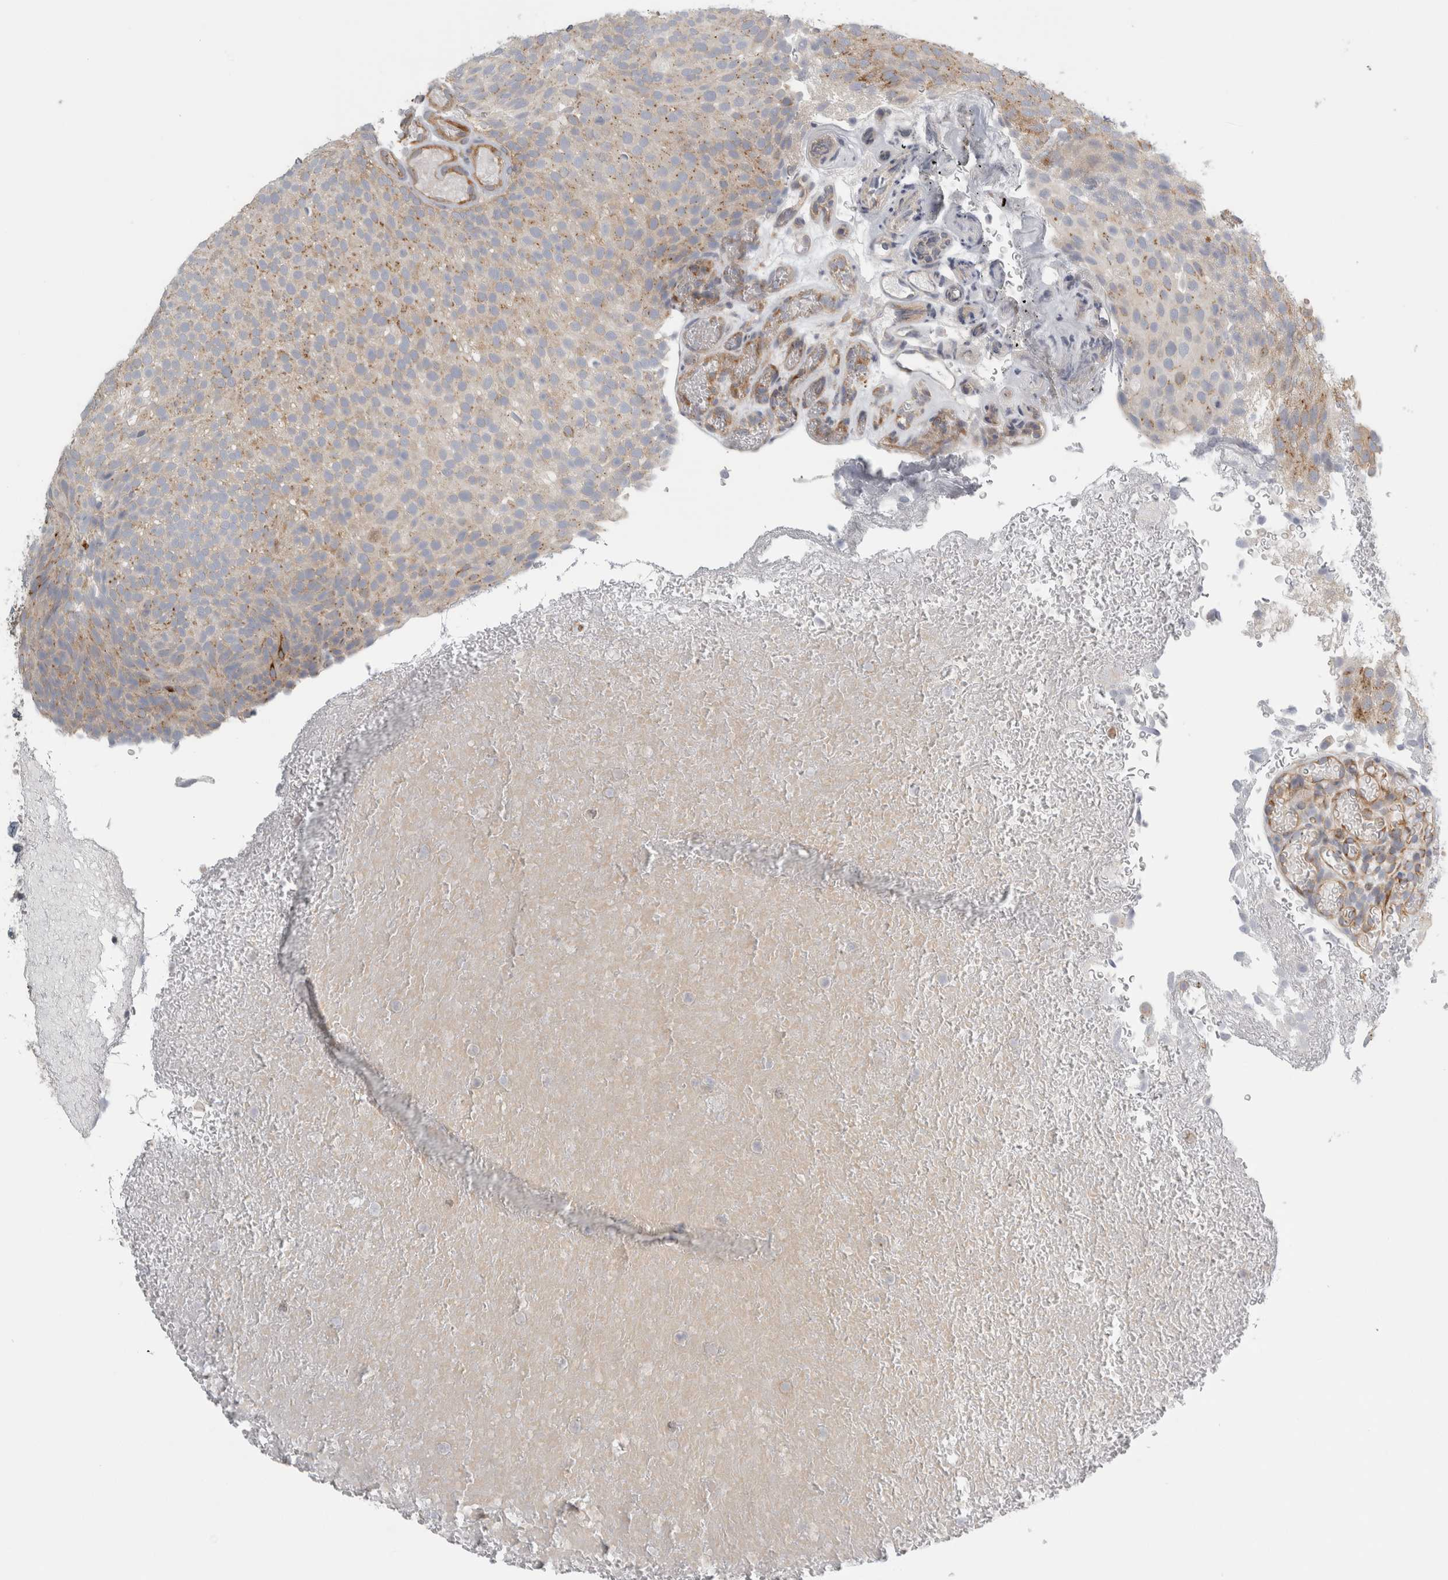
{"staining": {"intensity": "weak", "quantity": ">75%", "location": "cytoplasmic/membranous"}, "tissue": "urothelial cancer", "cell_type": "Tumor cells", "image_type": "cancer", "snomed": [{"axis": "morphology", "description": "Urothelial carcinoma, Low grade"}, {"axis": "topography", "description": "Urinary bladder"}], "caption": "The micrograph exhibits staining of urothelial carcinoma (low-grade), revealing weak cytoplasmic/membranous protein expression (brown color) within tumor cells.", "gene": "PEX6", "patient": {"sex": "male", "age": 78}}